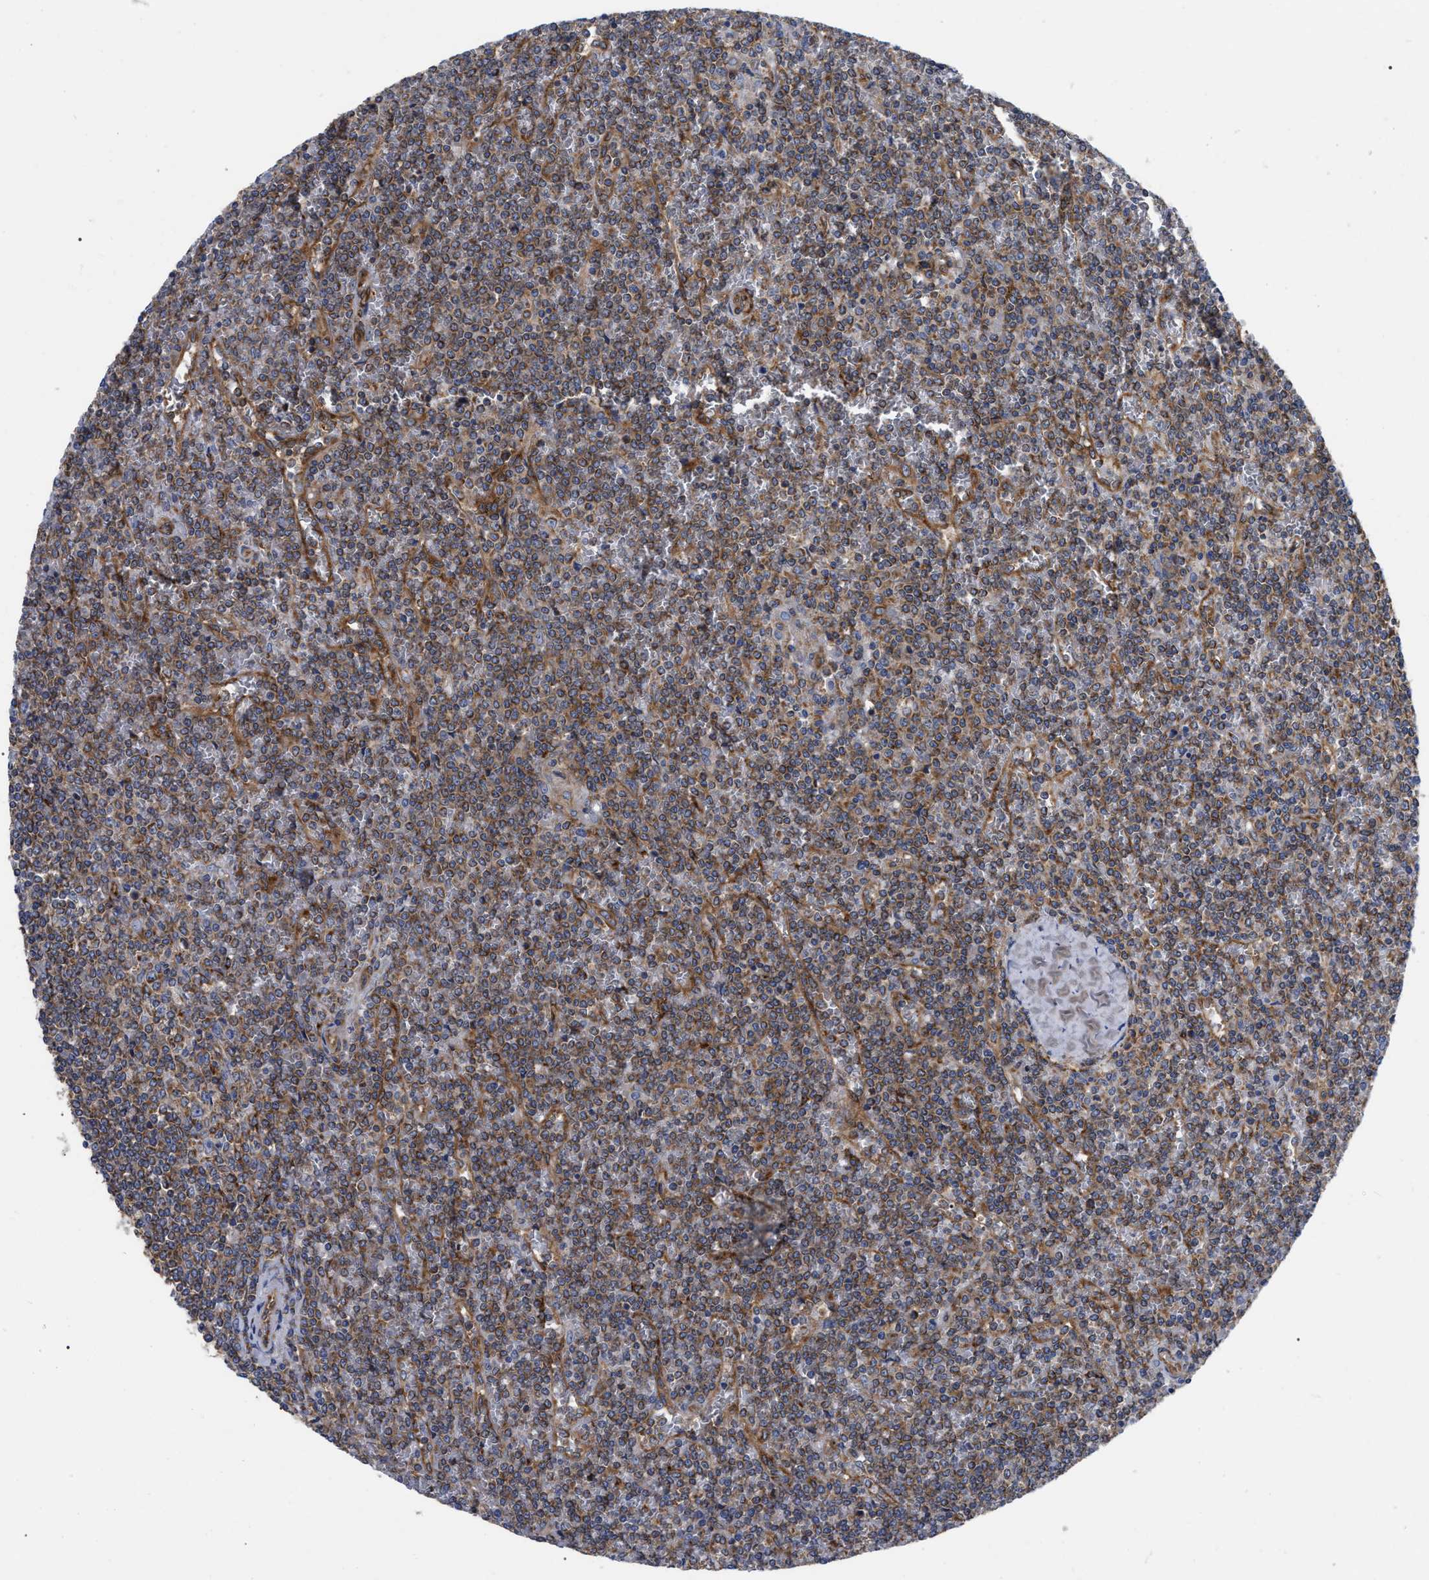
{"staining": {"intensity": "moderate", "quantity": ">75%", "location": "cytoplasmic/membranous"}, "tissue": "lymphoma", "cell_type": "Tumor cells", "image_type": "cancer", "snomed": [{"axis": "morphology", "description": "Malignant lymphoma, non-Hodgkin's type, Low grade"}, {"axis": "topography", "description": "Spleen"}], "caption": "DAB (3,3'-diaminobenzidine) immunohistochemical staining of human low-grade malignant lymphoma, non-Hodgkin's type demonstrates moderate cytoplasmic/membranous protein expression in about >75% of tumor cells.", "gene": "FAM120A", "patient": {"sex": "female", "age": 19}}